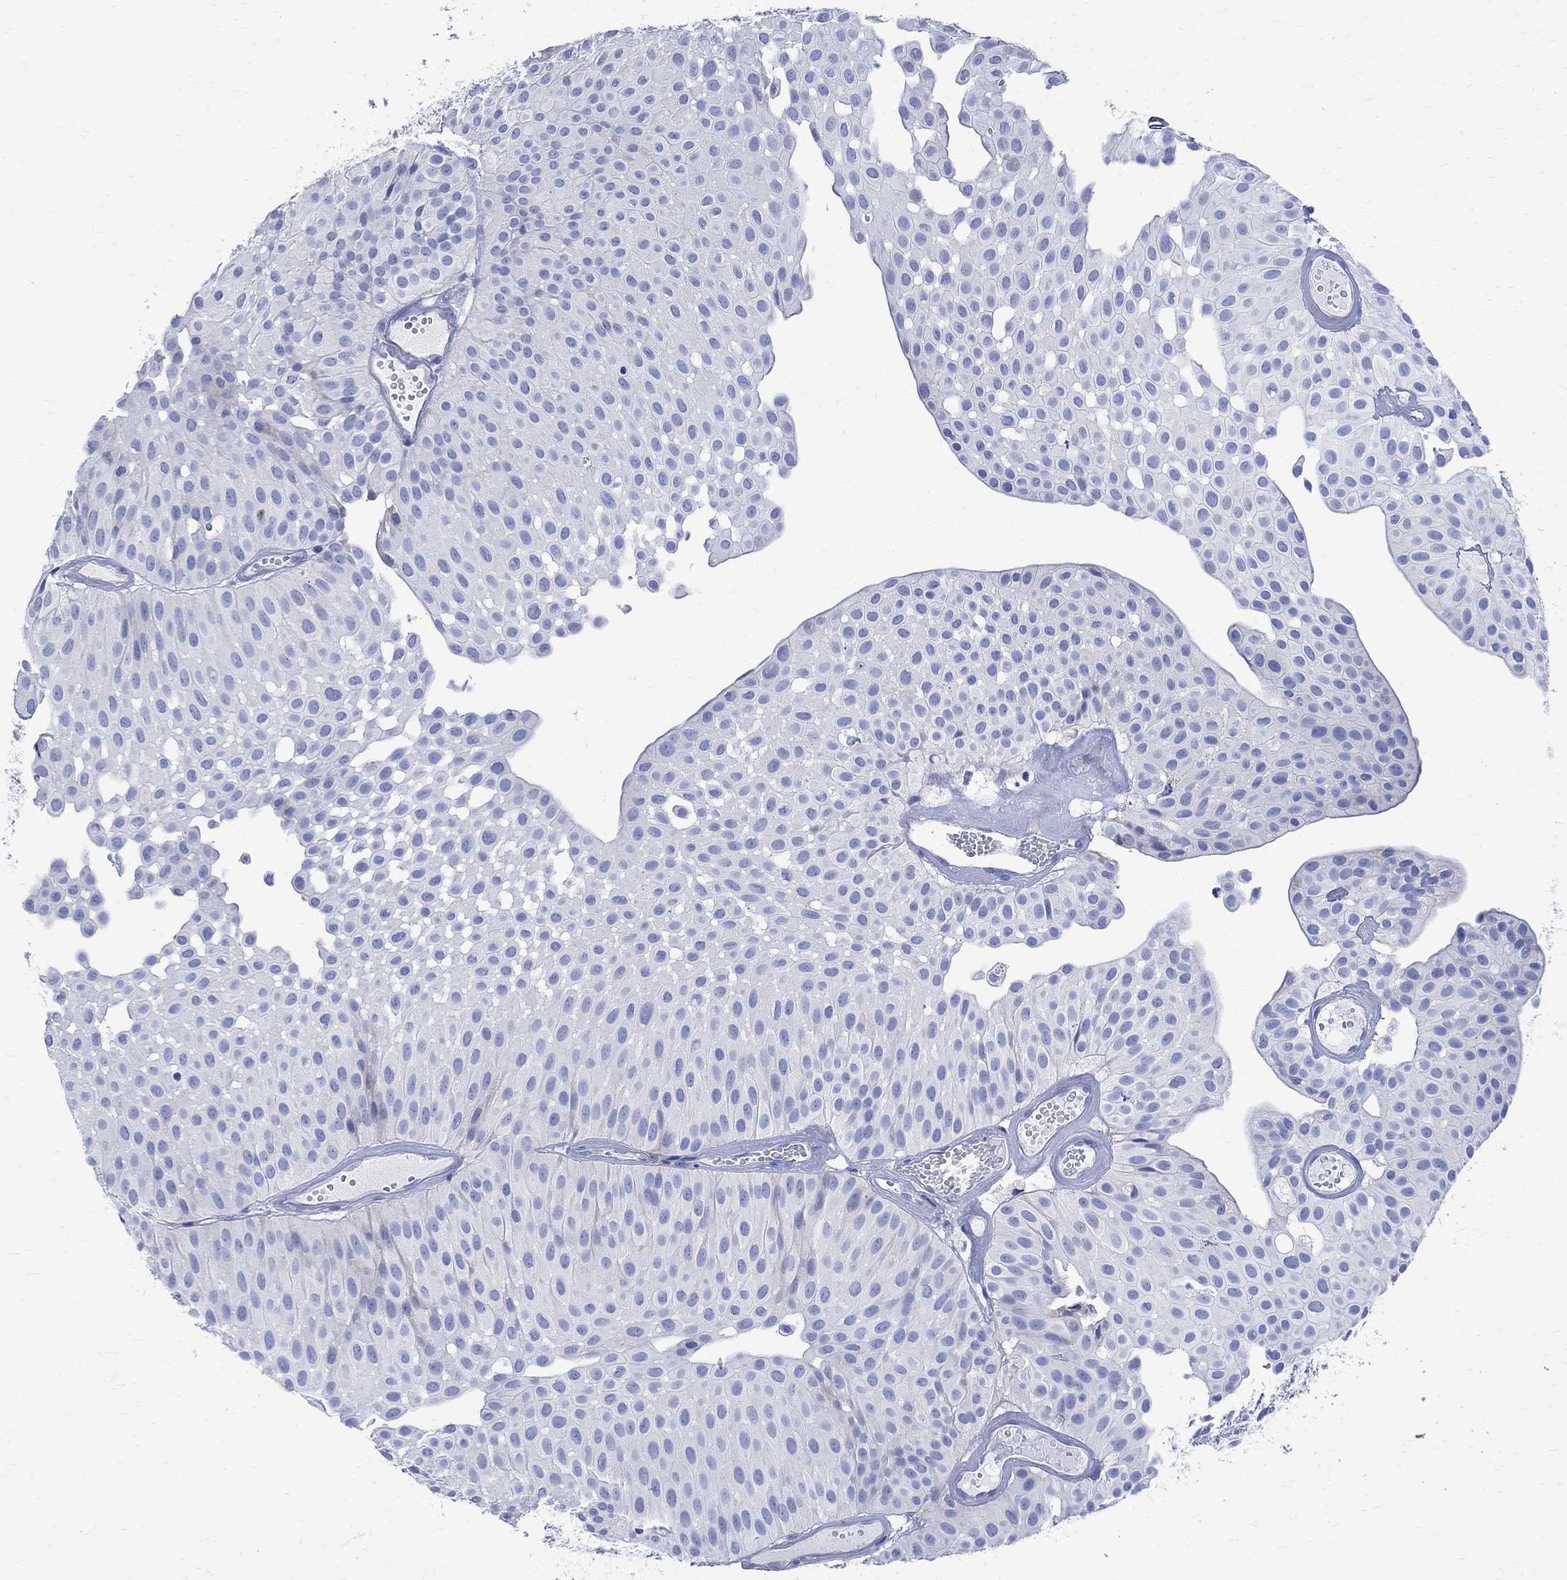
{"staining": {"intensity": "negative", "quantity": "none", "location": "none"}, "tissue": "urothelial cancer", "cell_type": "Tumor cells", "image_type": "cancer", "snomed": [{"axis": "morphology", "description": "Urothelial carcinoma, Low grade"}, {"axis": "topography", "description": "Urinary bladder"}], "caption": "There is no significant expression in tumor cells of low-grade urothelial carcinoma.", "gene": "PARVB", "patient": {"sex": "male", "age": 64}}